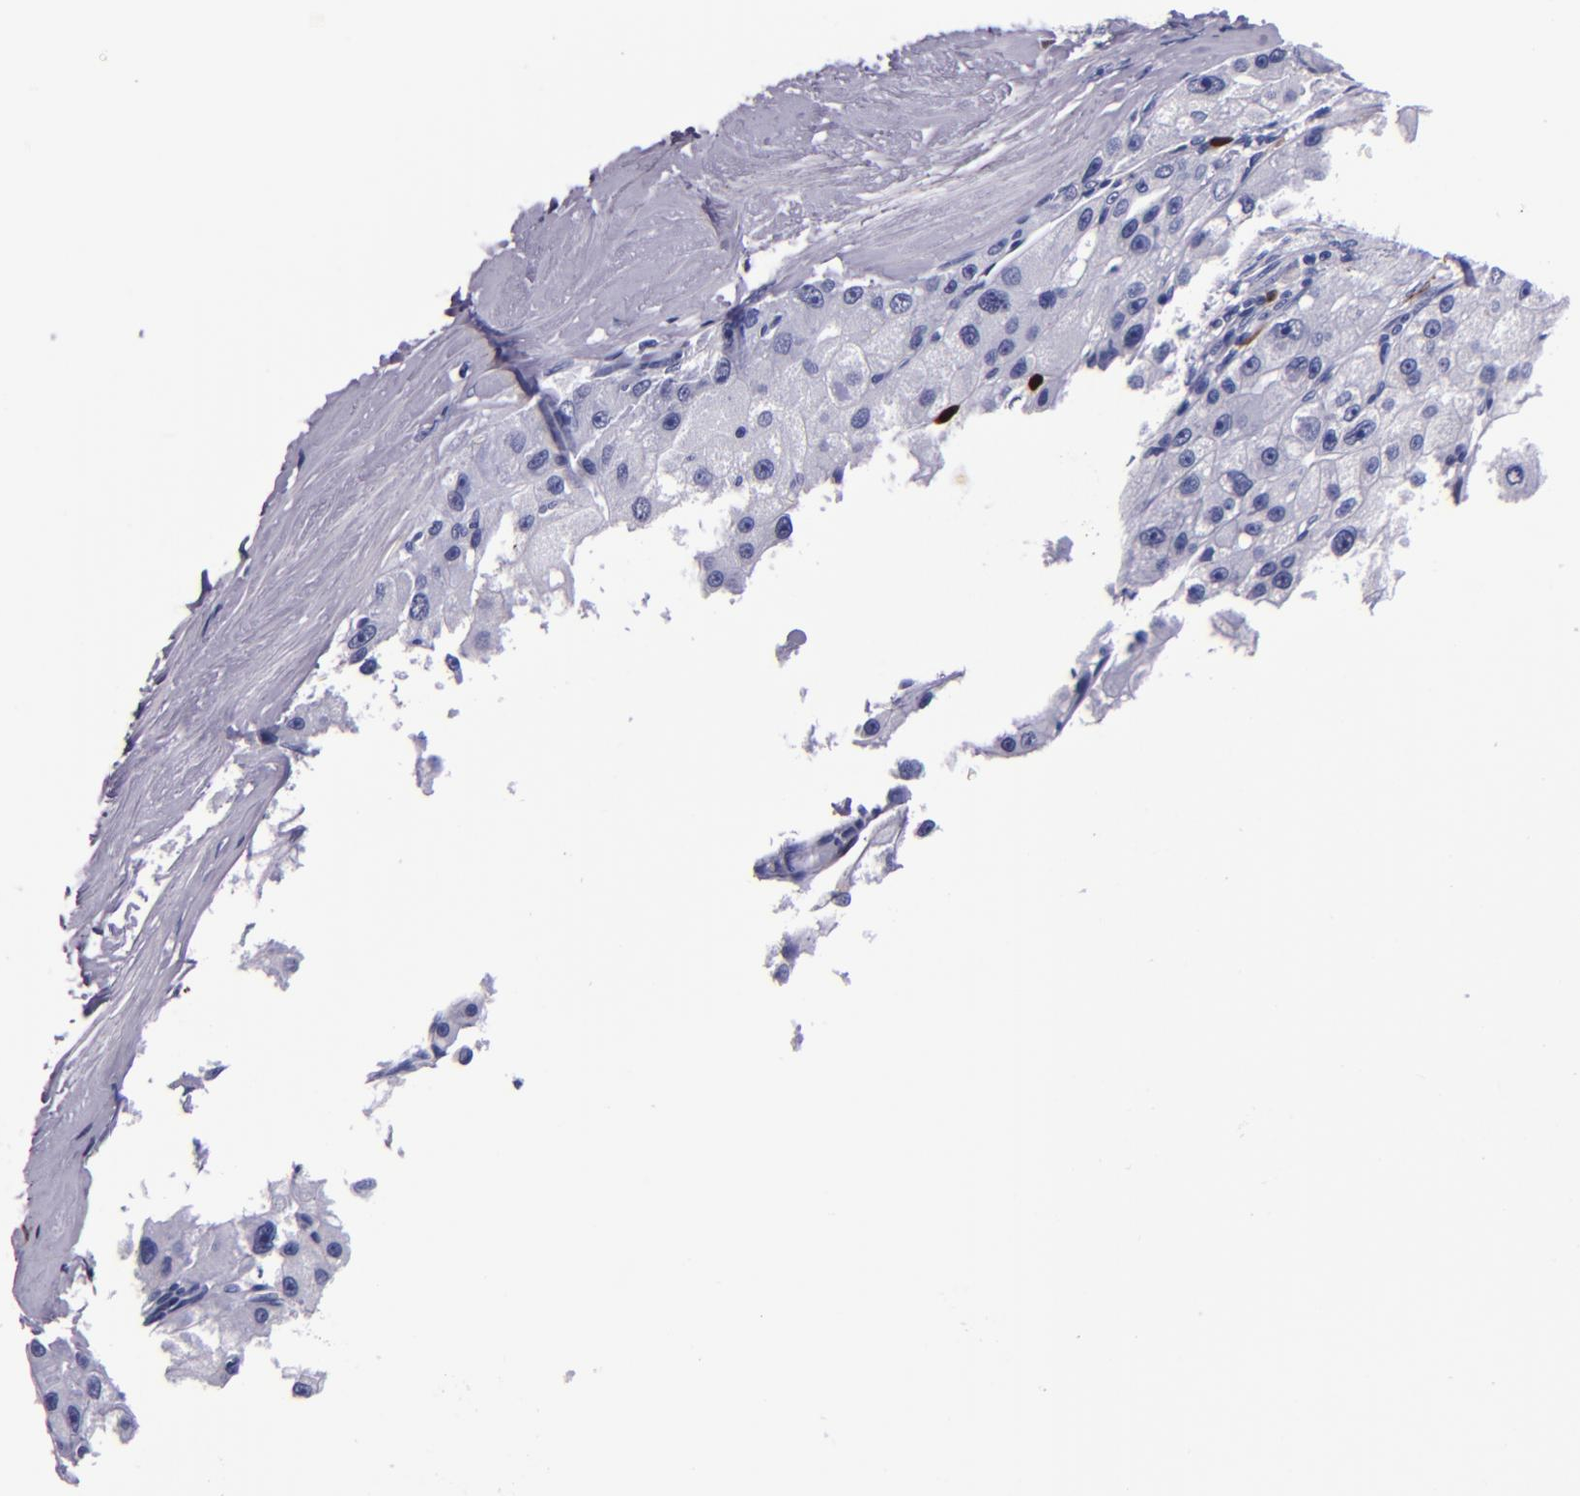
{"staining": {"intensity": "negative", "quantity": "none", "location": "none"}, "tissue": "liver cancer", "cell_type": "Tumor cells", "image_type": "cancer", "snomed": [{"axis": "morphology", "description": "Carcinoma, Hepatocellular, NOS"}, {"axis": "topography", "description": "Liver"}], "caption": "Histopathology image shows no protein staining in tumor cells of hepatocellular carcinoma (liver) tissue.", "gene": "S100A8", "patient": {"sex": "male", "age": 80}}